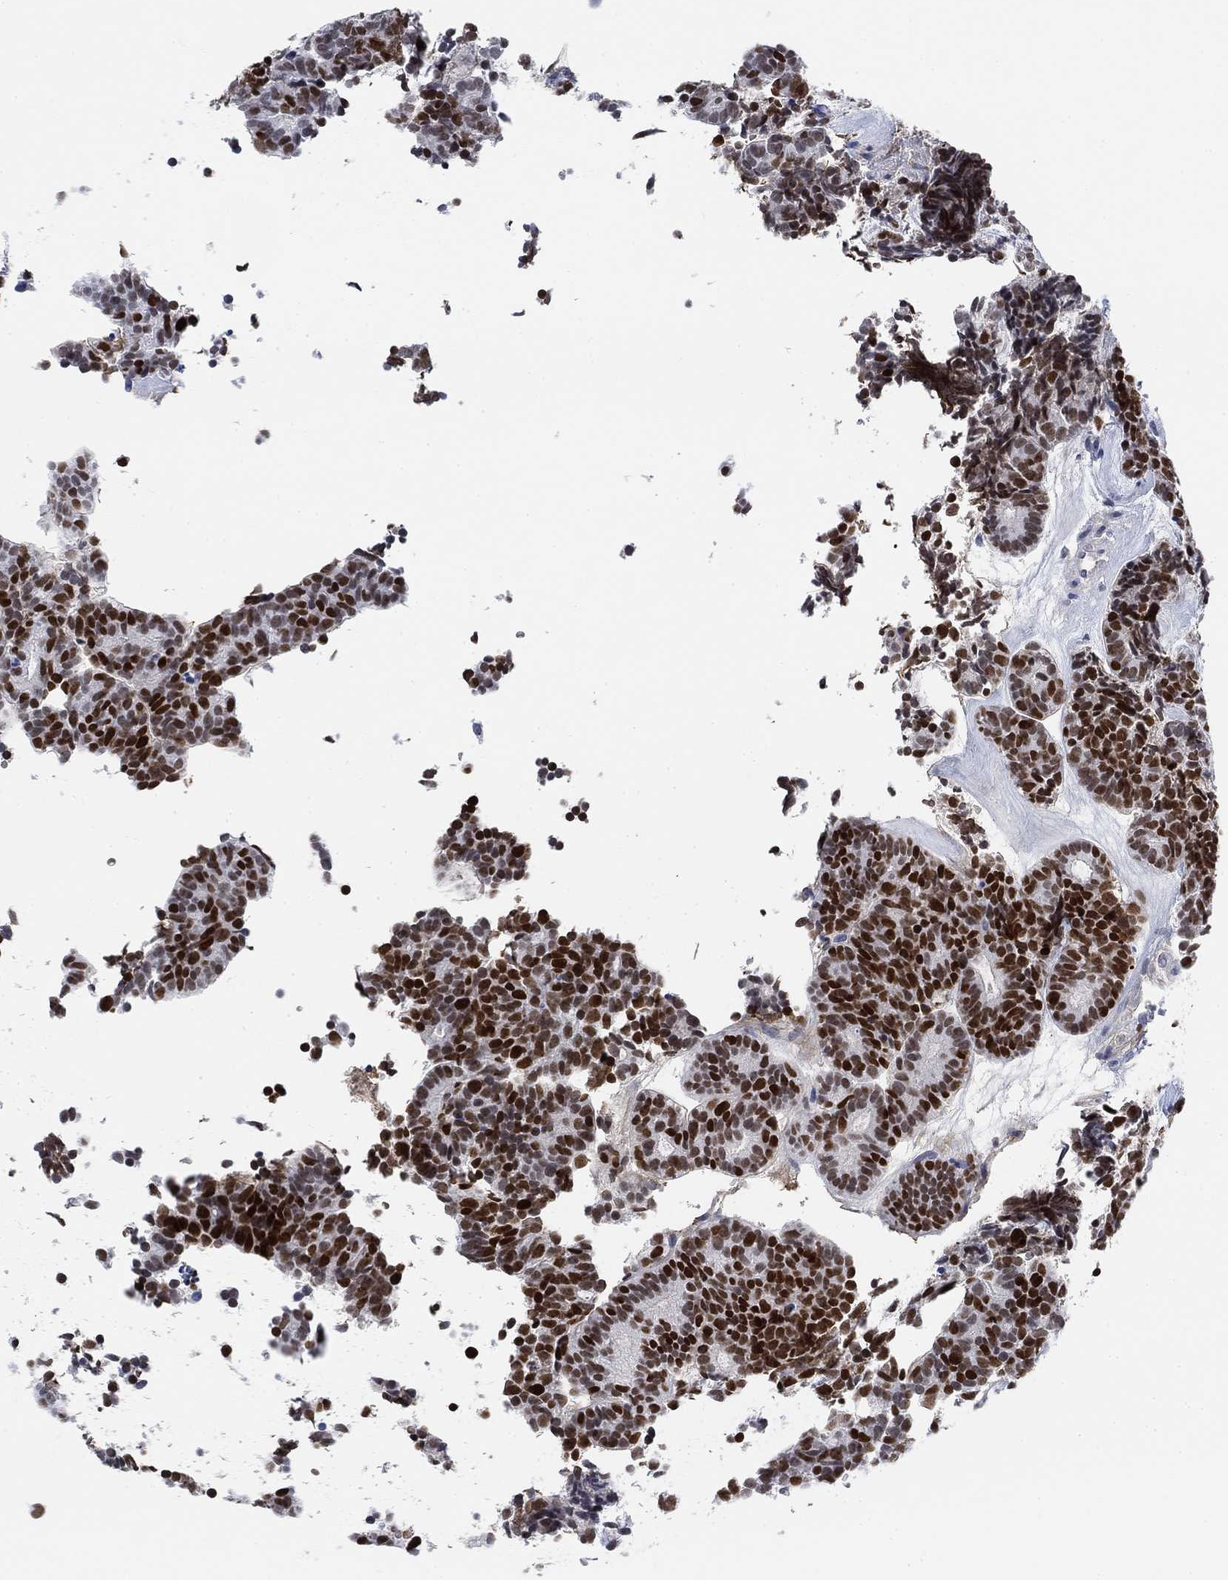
{"staining": {"intensity": "strong", "quantity": ">75%", "location": "nuclear"}, "tissue": "head and neck cancer", "cell_type": "Tumor cells", "image_type": "cancer", "snomed": [{"axis": "morphology", "description": "Adenocarcinoma, NOS"}, {"axis": "topography", "description": "Head-Neck"}], "caption": "A high amount of strong nuclear positivity is appreciated in approximately >75% of tumor cells in adenocarcinoma (head and neck) tissue.", "gene": "PAX6", "patient": {"sex": "female", "age": 81}}